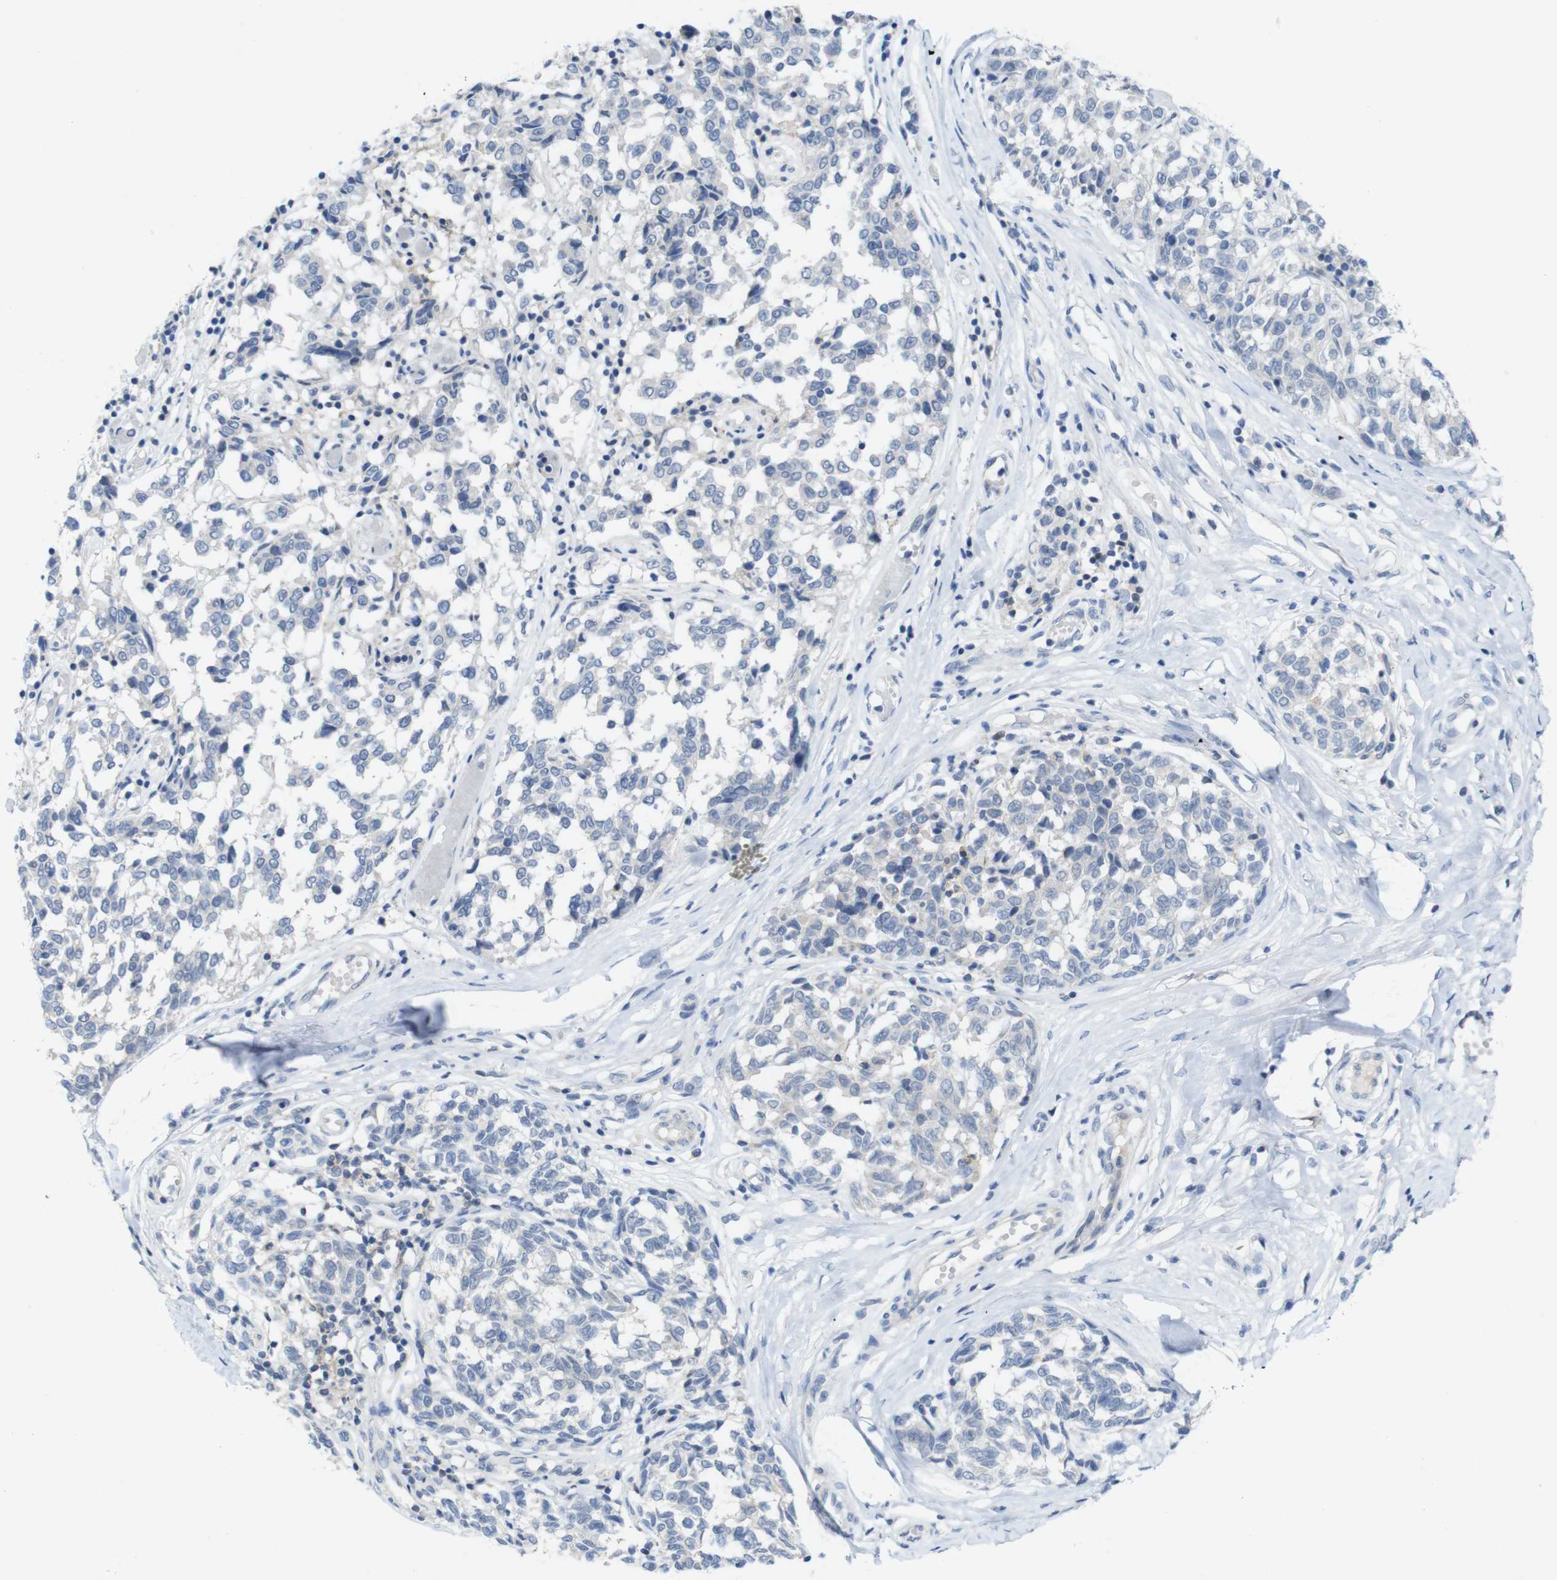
{"staining": {"intensity": "negative", "quantity": "none", "location": "none"}, "tissue": "melanoma", "cell_type": "Tumor cells", "image_type": "cancer", "snomed": [{"axis": "morphology", "description": "Malignant melanoma, NOS"}, {"axis": "topography", "description": "Skin"}], "caption": "The photomicrograph reveals no staining of tumor cells in malignant melanoma.", "gene": "SLAMF7", "patient": {"sex": "female", "age": 64}}